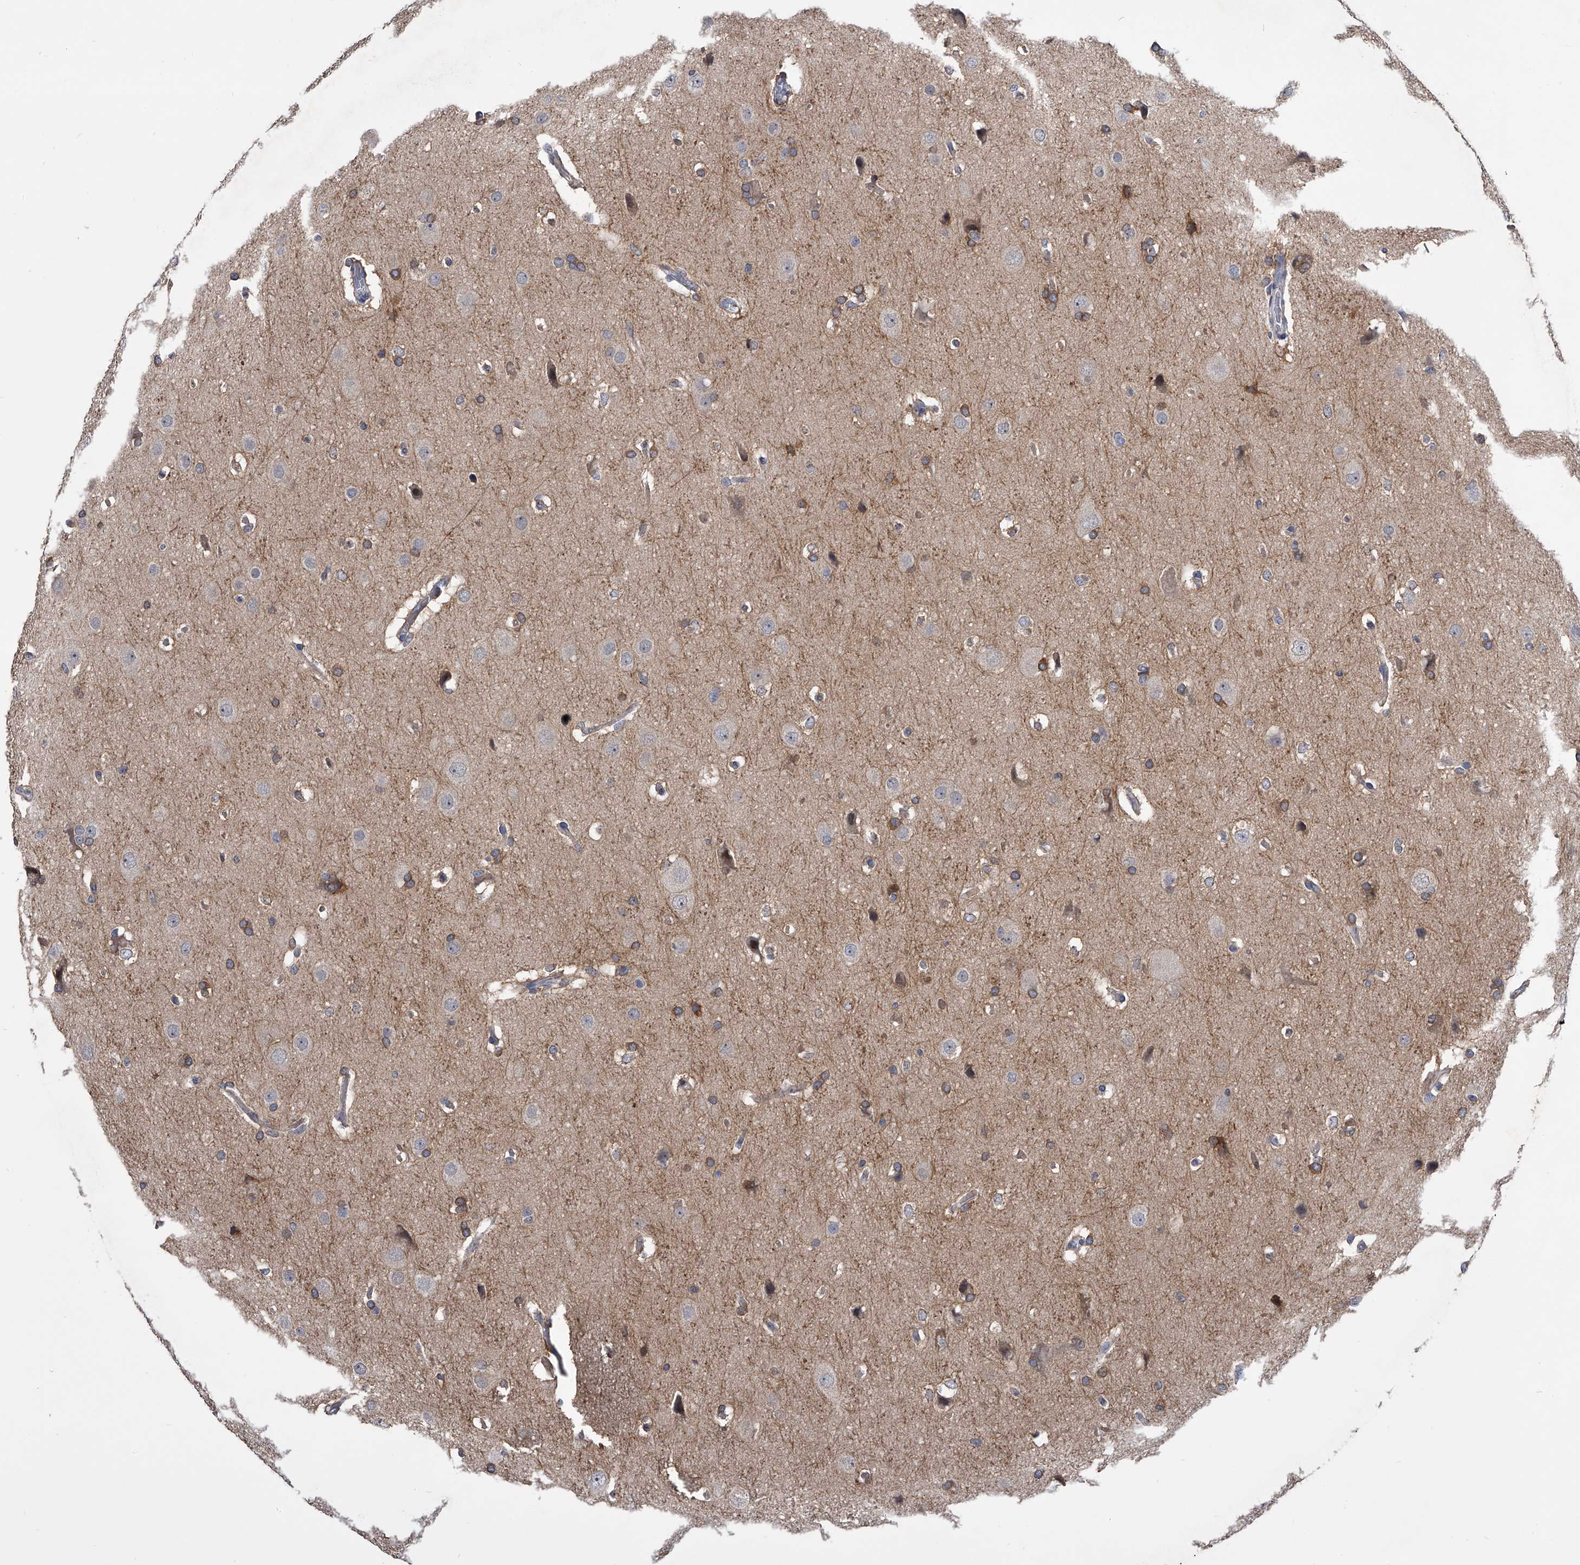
{"staining": {"intensity": "negative", "quantity": "none", "location": "none"}, "tissue": "glioma", "cell_type": "Tumor cells", "image_type": "cancer", "snomed": [{"axis": "morphology", "description": "Glioma, malignant, Low grade"}, {"axis": "topography", "description": "Brain"}], "caption": "High power microscopy image of an immunohistochemistry histopathology image of malignant glioma (low-grade), revealing no significant staining in tumor cells. Brightfield microscopy of immunohistochemistry (IHC) stained with DAB (brown) and hematoxylin (blue), captured at high magnification.", "gene": "MAP4K3", "patient": {"sex": "female", "age": 37}}